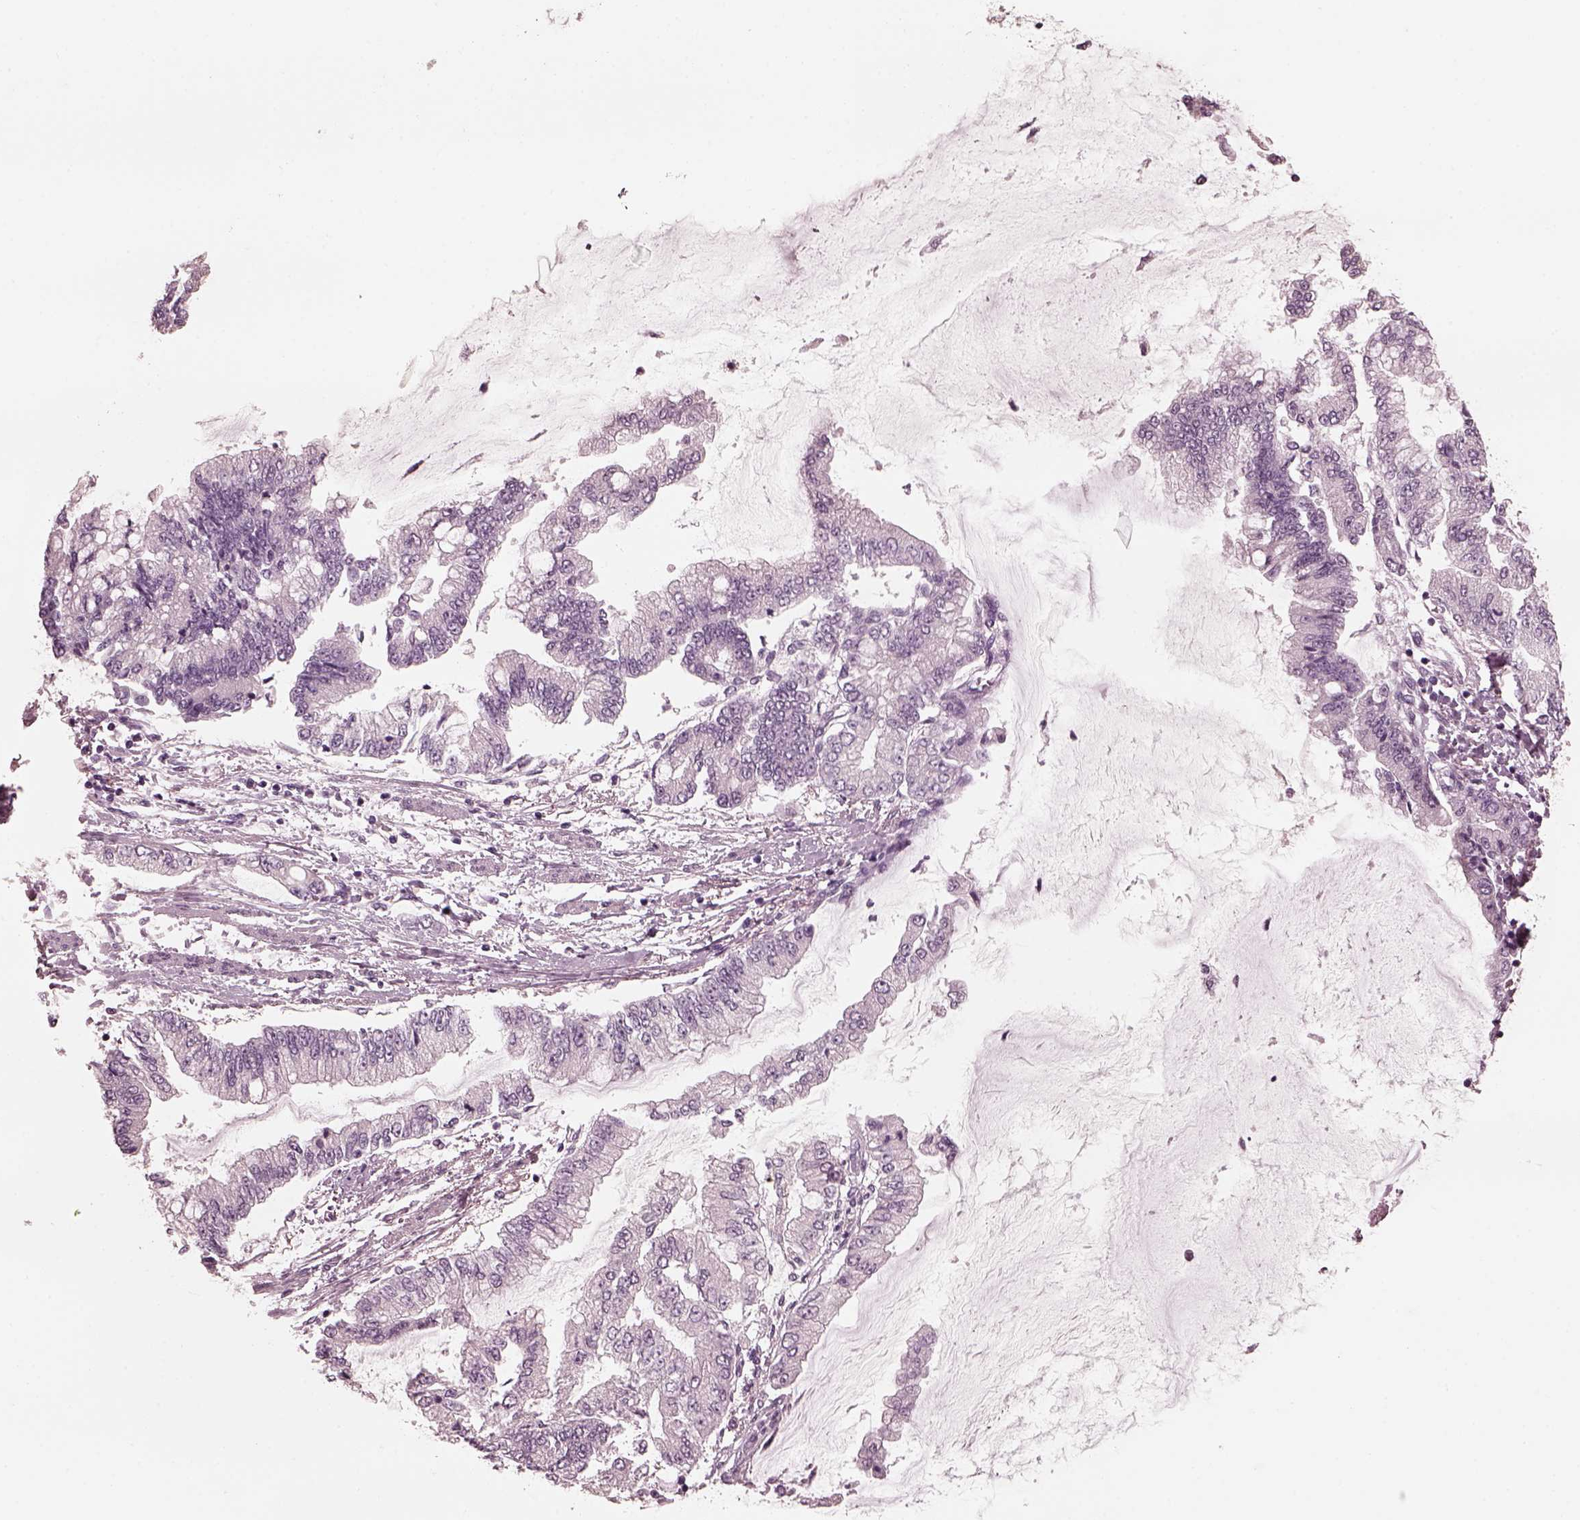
{"staining": {"intensity": "negative", "quantity": "none", "location": "none"}, "tissue": "stomach cancer", "cell_type": "Tumor cells", "image_type": "cancer", "snomed": [{"axis": "morphology", "description": "Adenocarcinoma, NOS"}, {"axis": "topography", "description": "Stomach, upper"}], "caption": "IHC histopathology image of neoplastic tissue: stomach adenocarcinoma stained with DAB (3,3'-diaminobenzidine) shows no significant protein expression in tumor cells.", "gene": "CGA", "patient": {"sex": "female", "age": 74}}